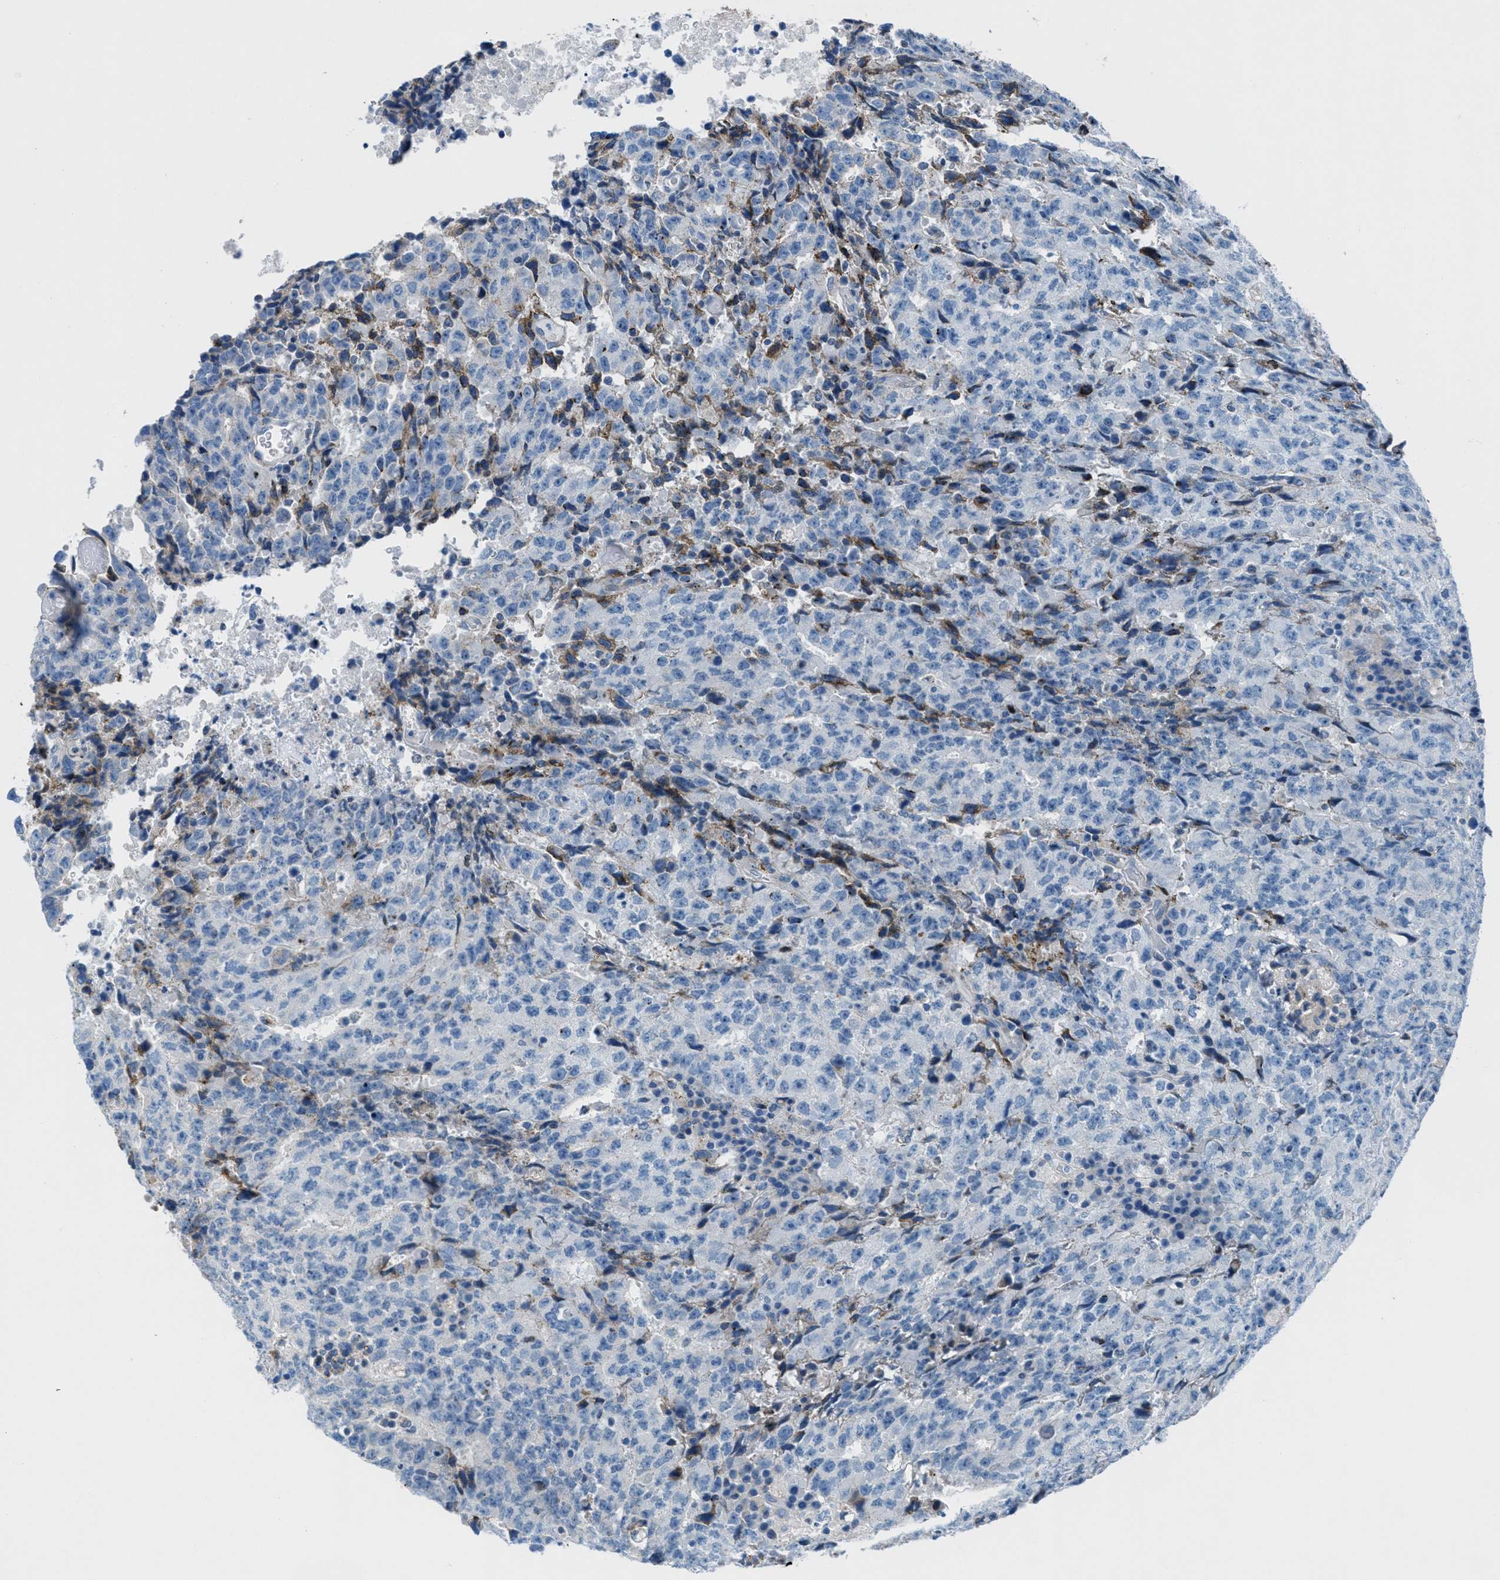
{"staining": {"intensity": "weak", "quantity": "<25%", "location": "cytoplasmic/membranous"}, "tissue": "testis cancer", "cell_type": "Tumor cells", "image_type": "cancer", "snomed": [{"axis": "morphology", "description": "Necrosis, NOS"}, {"axis": "morphology", "description": "Carcinoma, Embryonal, NOS"}, {"axis": "topography", "description": "Testis"}], "caption": "This is an immunohistochemistry histopathology image of human embryonal carcinoma (testis). There is no expression in tumor cells.", "gene": "MFSD13A", "patient": {"sex": "male", "age": 19}}